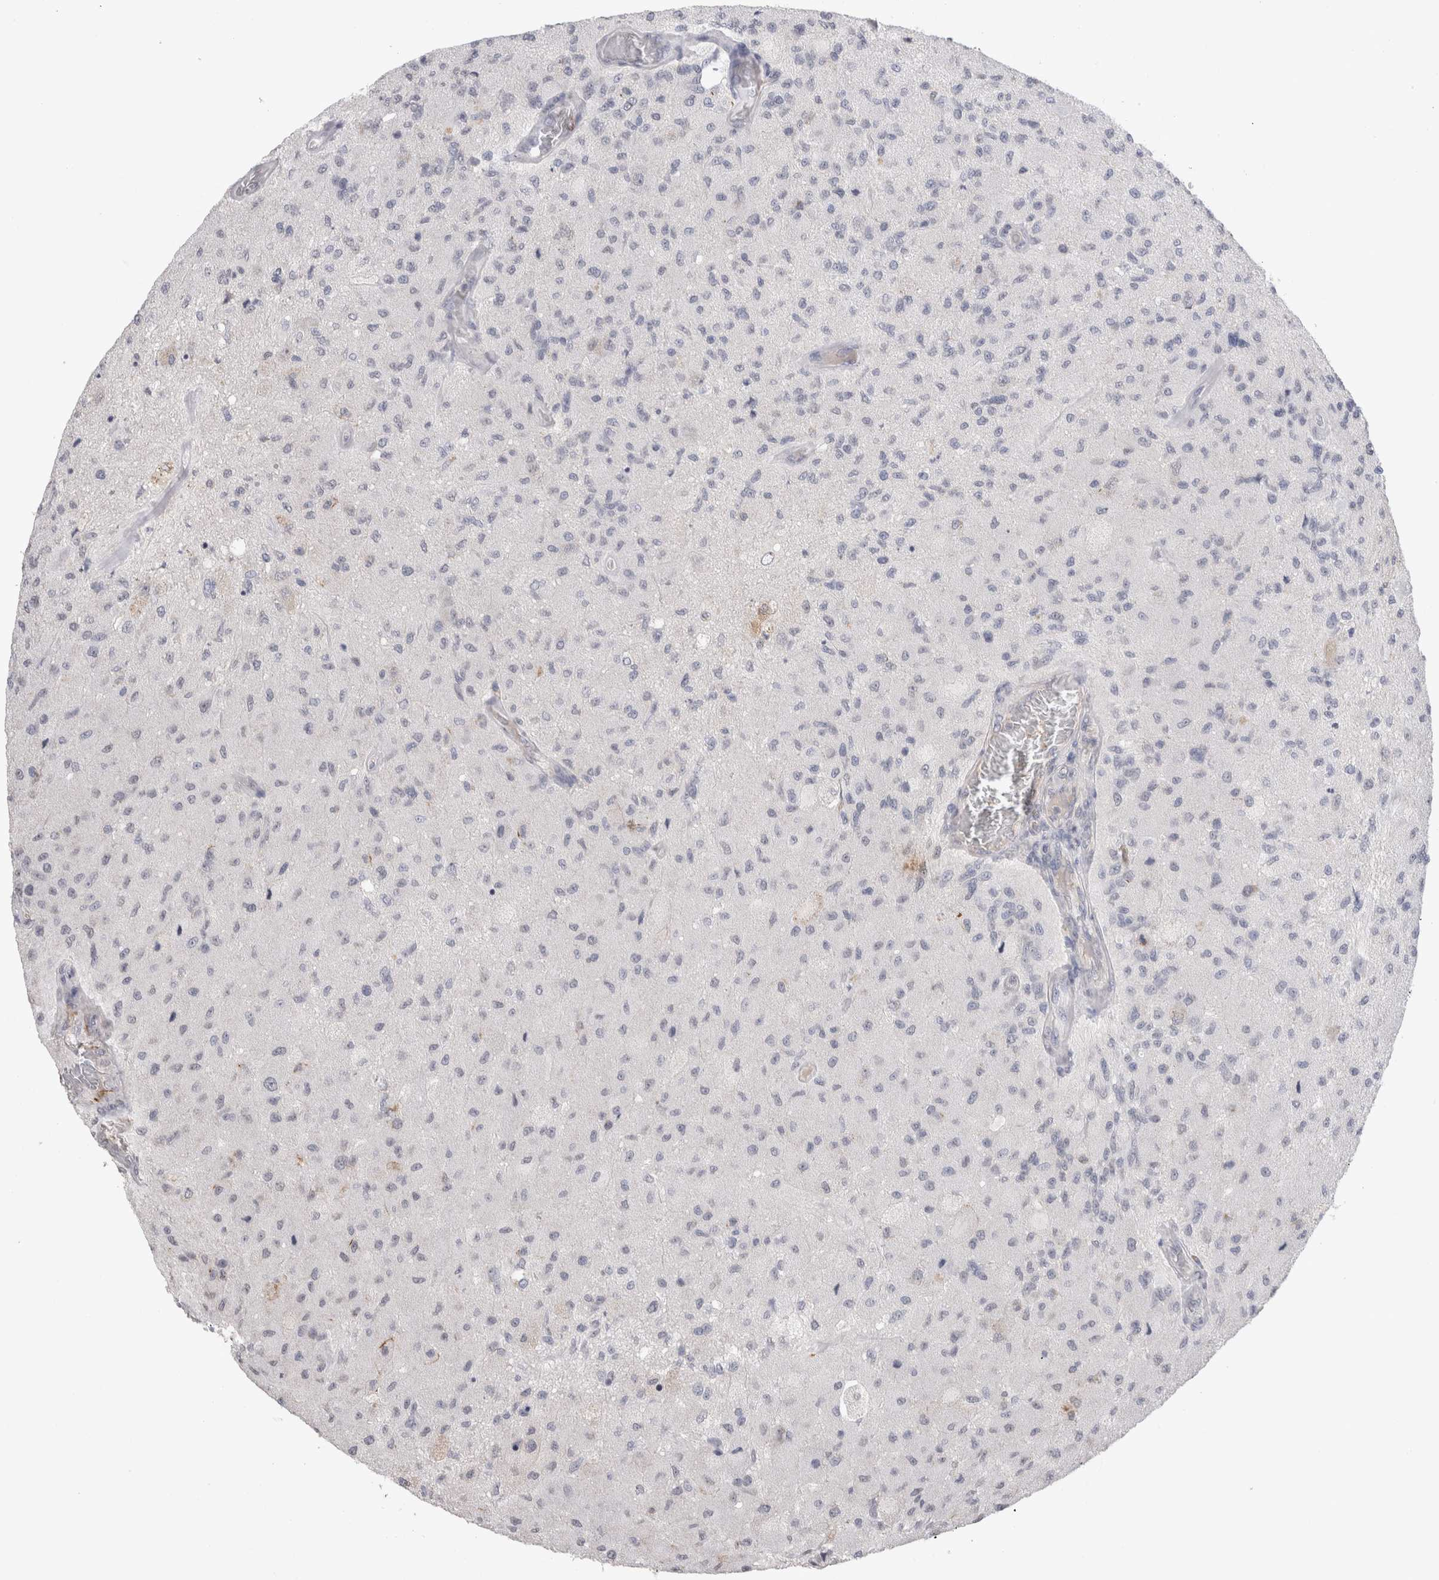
{"staining": {"intensity": "negative", "quantity": "none", "location": "none"}, "tissue": "glioma", "cell_type": "Tumor cells", "image_type": "cancer", "snomed": [{"axis": "morphology", "description": "Normal tissue, NOS"}, {"axis": "morphology", "description": "Glioma, malignant, High grade"}, {"axis": "topography", "description": "Cerebral cortex"}], "caption": "This image is of glioma stained with immunohistochemistry to label a protein in brown with the nuclei are counter-stained blue. There is no staining in tumor cells.", "gene": "CDH13", "patient": {"sex": "male", "age": 77}}